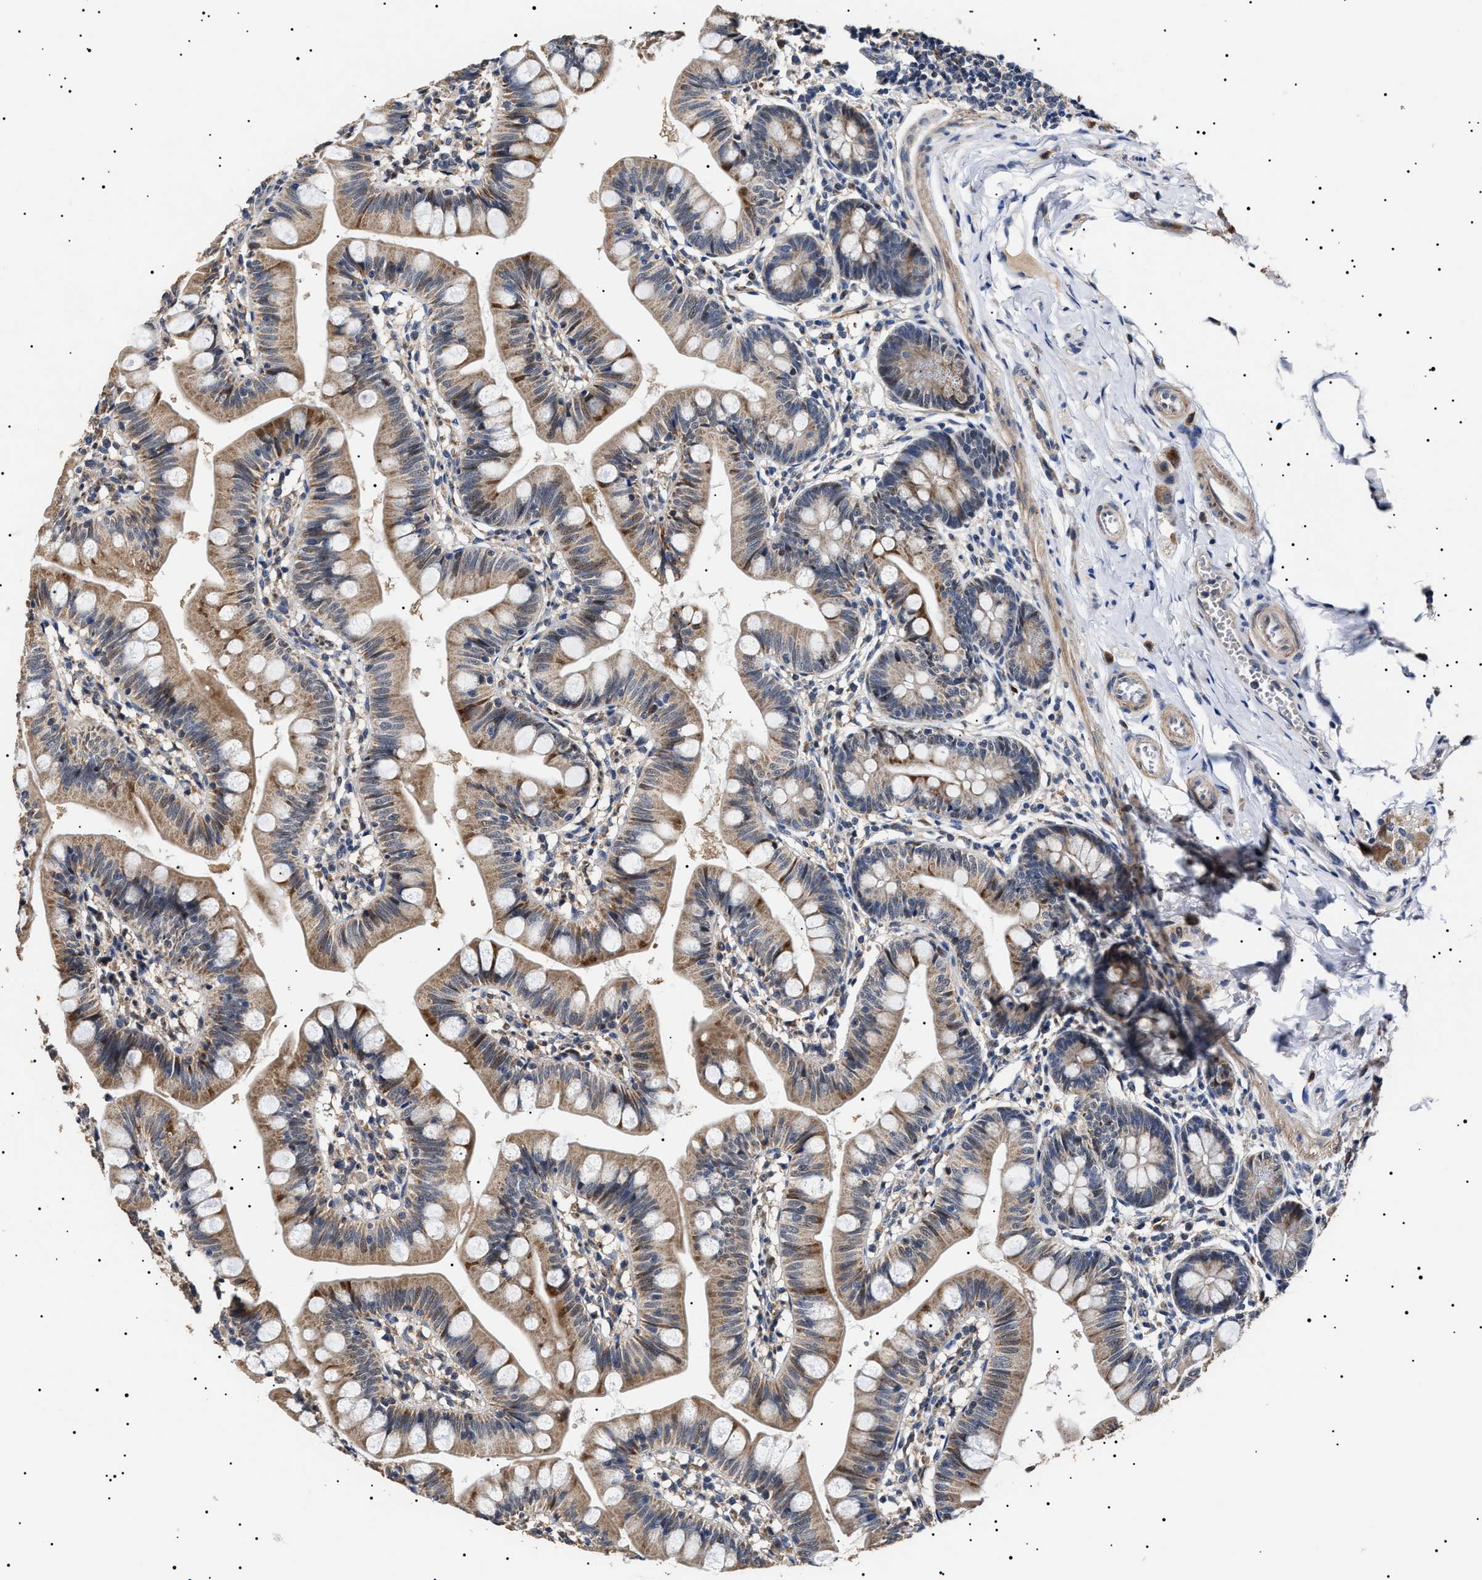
{"staining": {"intensity": "strong", "quantity": ">75%", "location": "cytoplasmic/membranous"}, "tissue": "small intestine", "cell_type": "Glandular cells", "image_type": "normal", "snomed": [{"axis": "morphology", "description": "Normal tissue, NOS"}, {"axis": "topography", "description": "Small intestine"}], "caption": "IHC photomicrograph of normal human small intestine stained for a protein (brown), which exhibits high levels of strong cytoplasmic/membranous staining in approximately >75% of glandular cells.", "gene": "RAB34", "patient": {"sex": "male", "age": 7}}